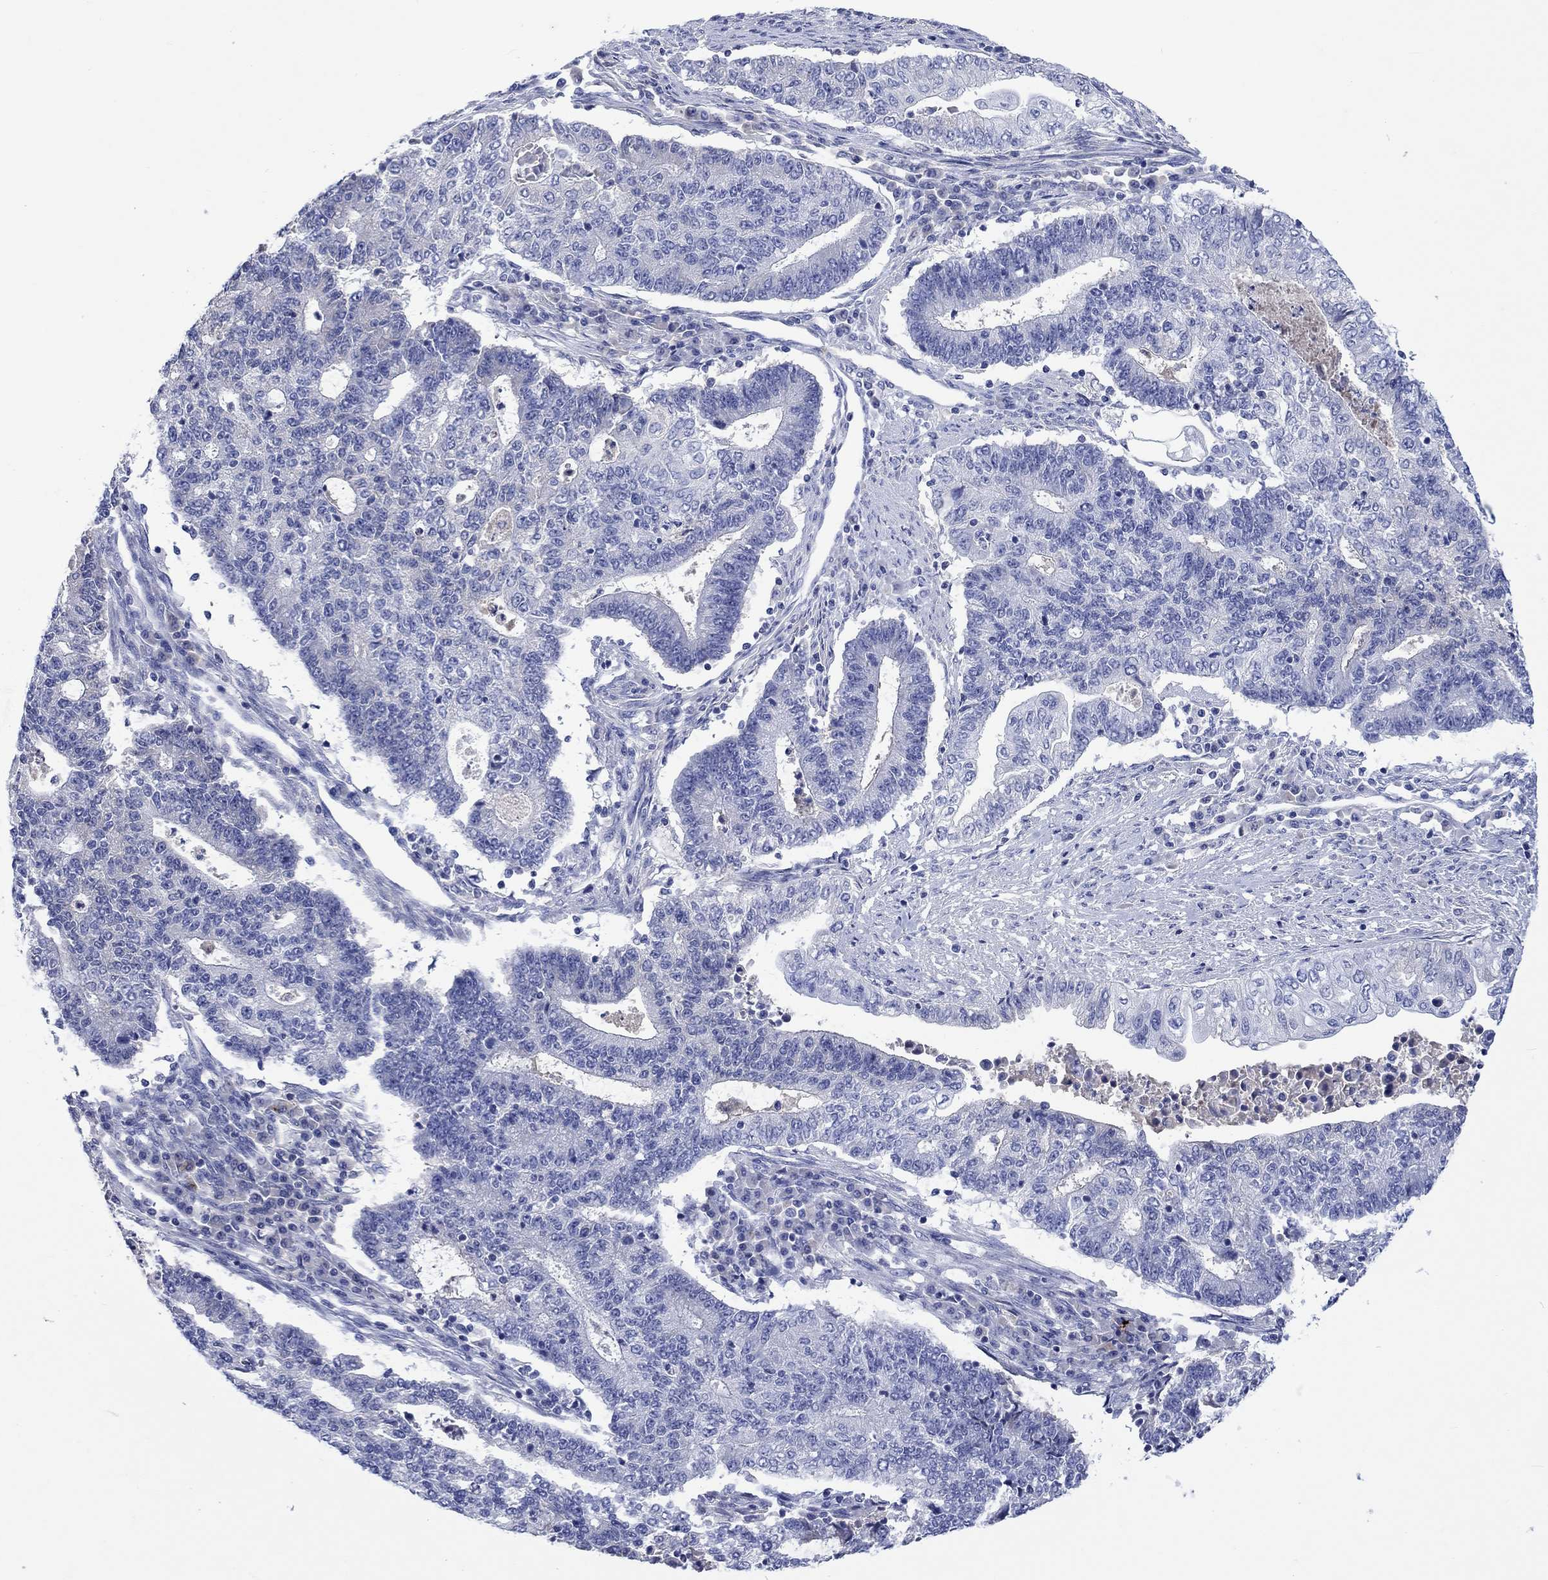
{"staining": {"intensity": "negative", "quantity": "none", "location": "none"}, "tissue": "endometrial cancer", "cell_type": "Tumor cells", "image_type": "cancer", "snomed": [{"axis": "morphology", "description": "Adenocarcinoma, NOS"}, {"axis": "topography", "description": "Uterus"}, {"axis": "topography", "description": "Endometrium"}], "caption": "Tumor cells are negative for protein expression in human endometrial adenocarcinoma.", "gene": "CACNG3", "patient": {"sex": "female", "age": 54}}